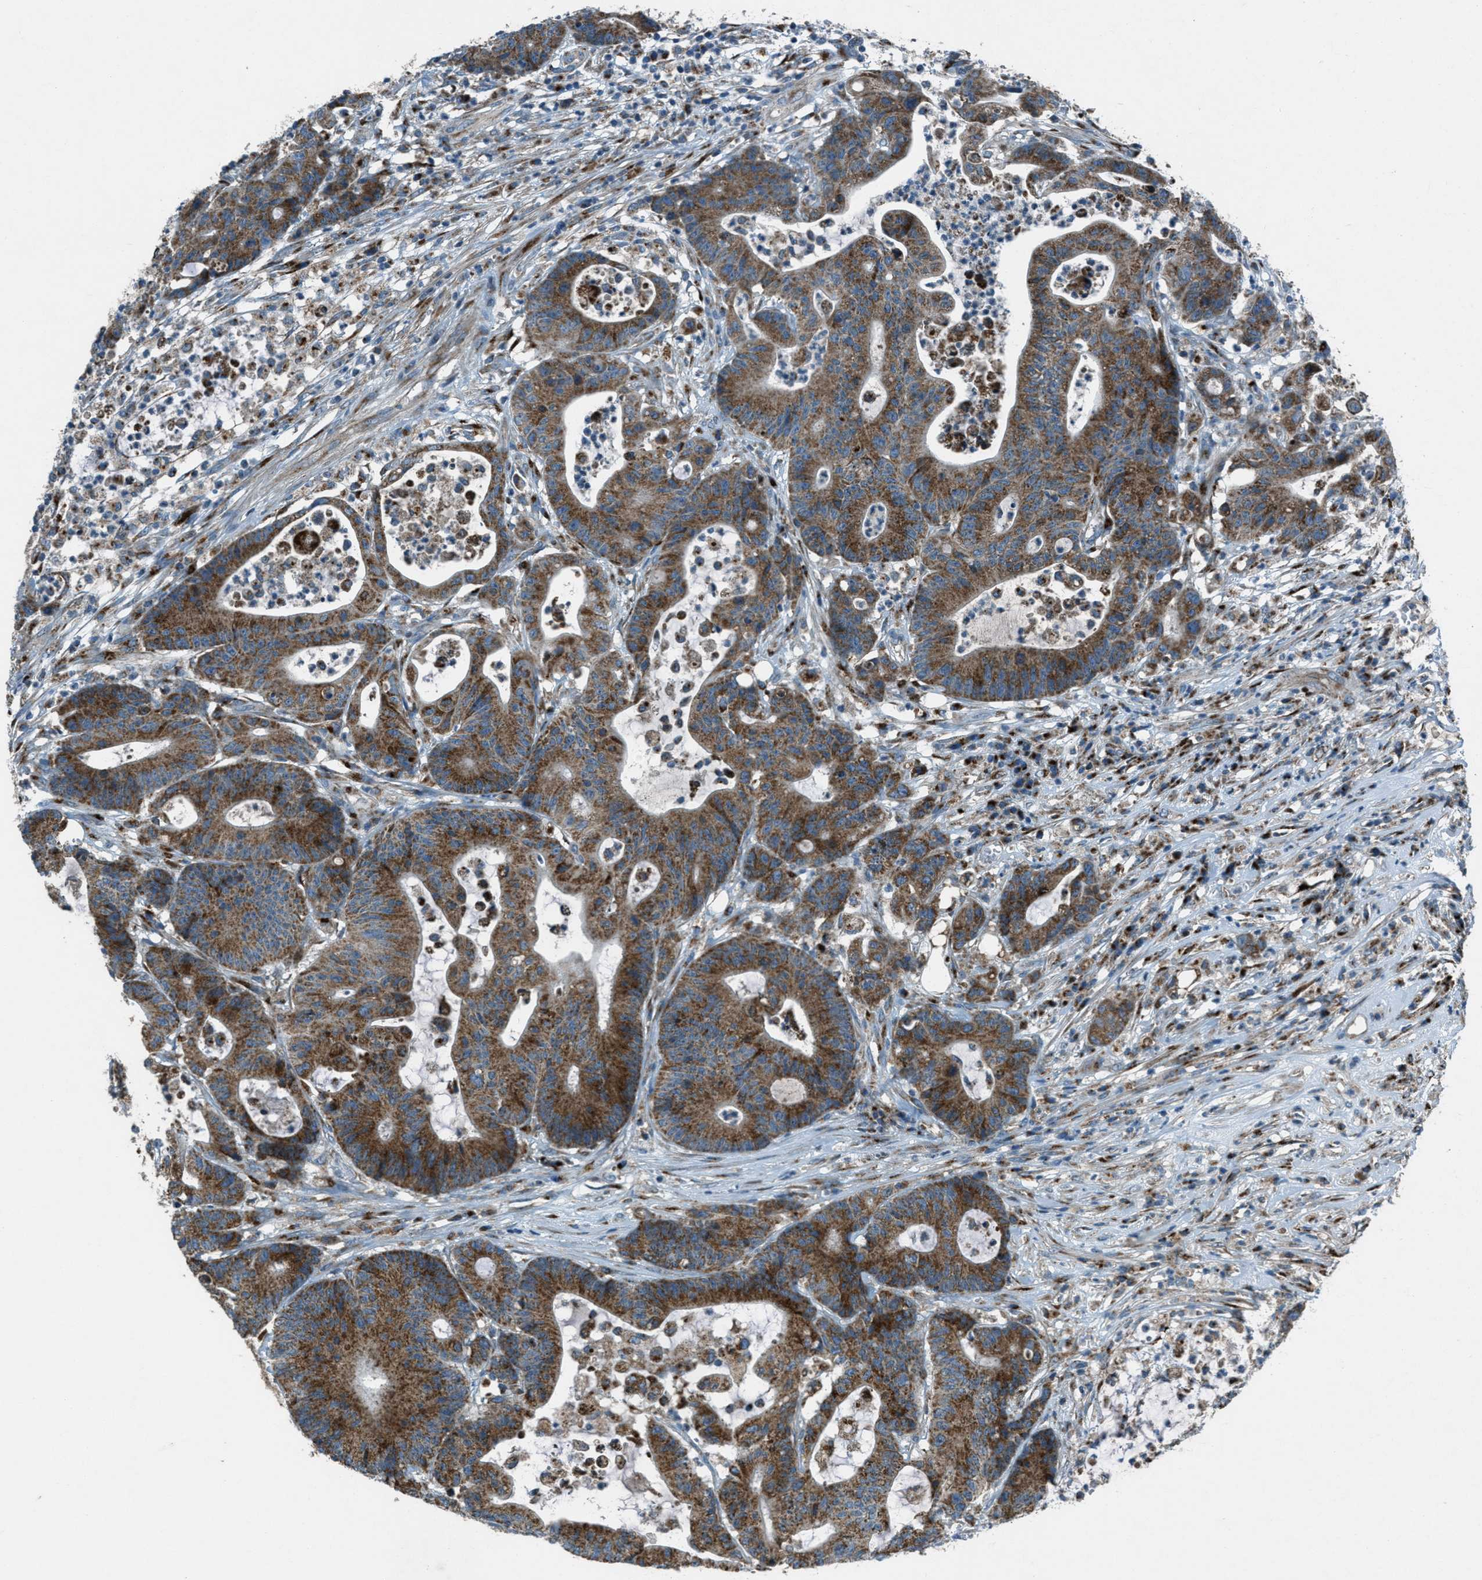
{"staining": {"intensity": "strong", "quantity": ">75%", "location": "cytoplasmic/membranous"}, "tissue": "colorectal cancer", "cell_type": "Tumor cells", "image_type": "cancer", "snomed": [{"axis": "morphology", "description": "Adenocarcinoma, NOS"}, {"axis": "topography", "description": "Colon"}], "caption": "Tumor cells reveal high levels of strong cytoplasmic/membranous expression in approximately >75% of cells in human colorectal cancer (adenocarcinoma).", "gene": "BCKDK", "patient": {"sex": "female", "age": 84}}